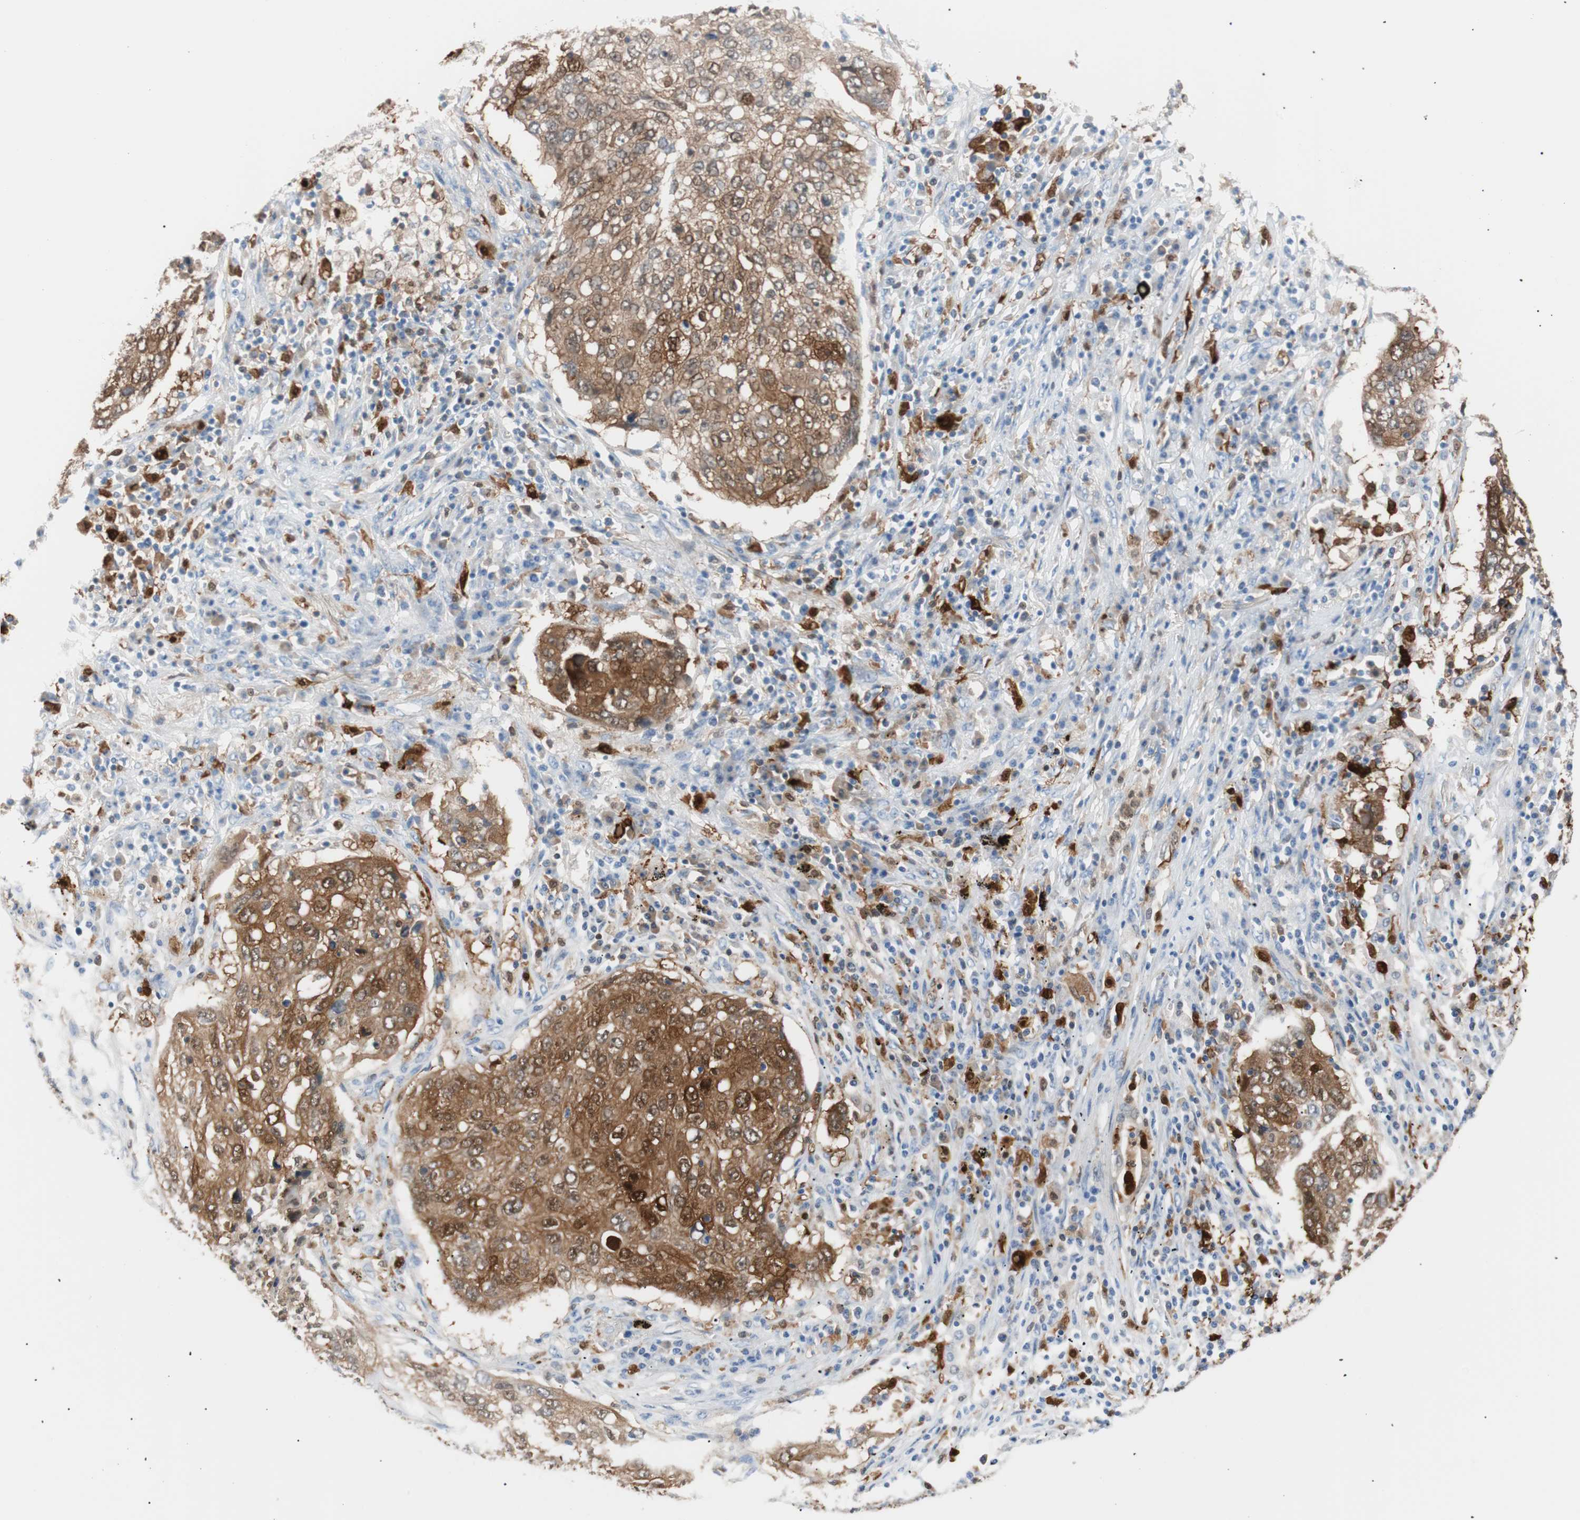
{"staining": {"intensity": "strong", "quantity": ">75%", "location": "cytoplasmic/membranous,nuclear"}, "tissue": "lung cancer", "cell_type": "Tumor cells", "image_type": "cancer", "snomed": [{"axis": "morphology", "description": "Squamous cell carcinoma, NOS"}, {"axis": "topography", "description": "Lung"}], "caption": "Tumor cells demonstrate strong cytoplasmic/membranous and nuclear staining in approximately >75% of cells in lung cancer.", "gene": "IL18", "patient": {"sex": "female", "age": 63}}